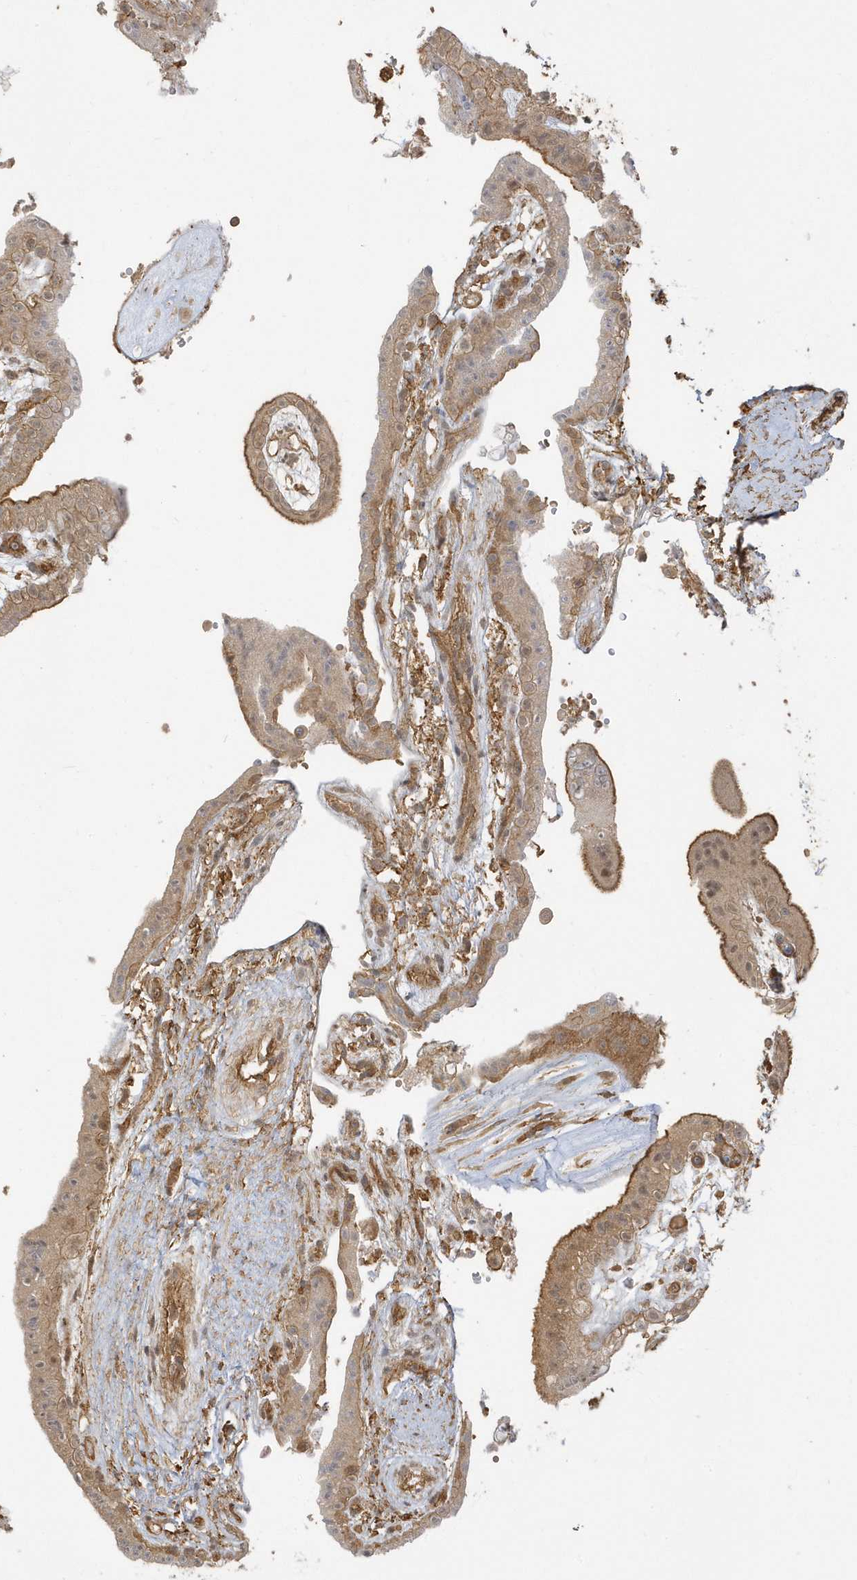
{"staining": {"intensity": "moderate", "quantity": ">75%", "location": "cytoplasmic/membranous,nuclear"}, "tissue": "placenta", "cell_type": "Decidual cells", "image_type": "normal", "snomed": [{"axis": "morphology", "description": "Normal tissue, NOS"}, {"axis": "topography", "description": "Placenta"}], "caption": "IHC histopathology image of benign placenta stained for a protein (brown), which reveals medium levels of moderate cytoplasmic/membranous,nuclear positivity in about >75% of decidual cells.", "gene": "ZBTB8A", "patient": {"sex": "female", "age": 18}}